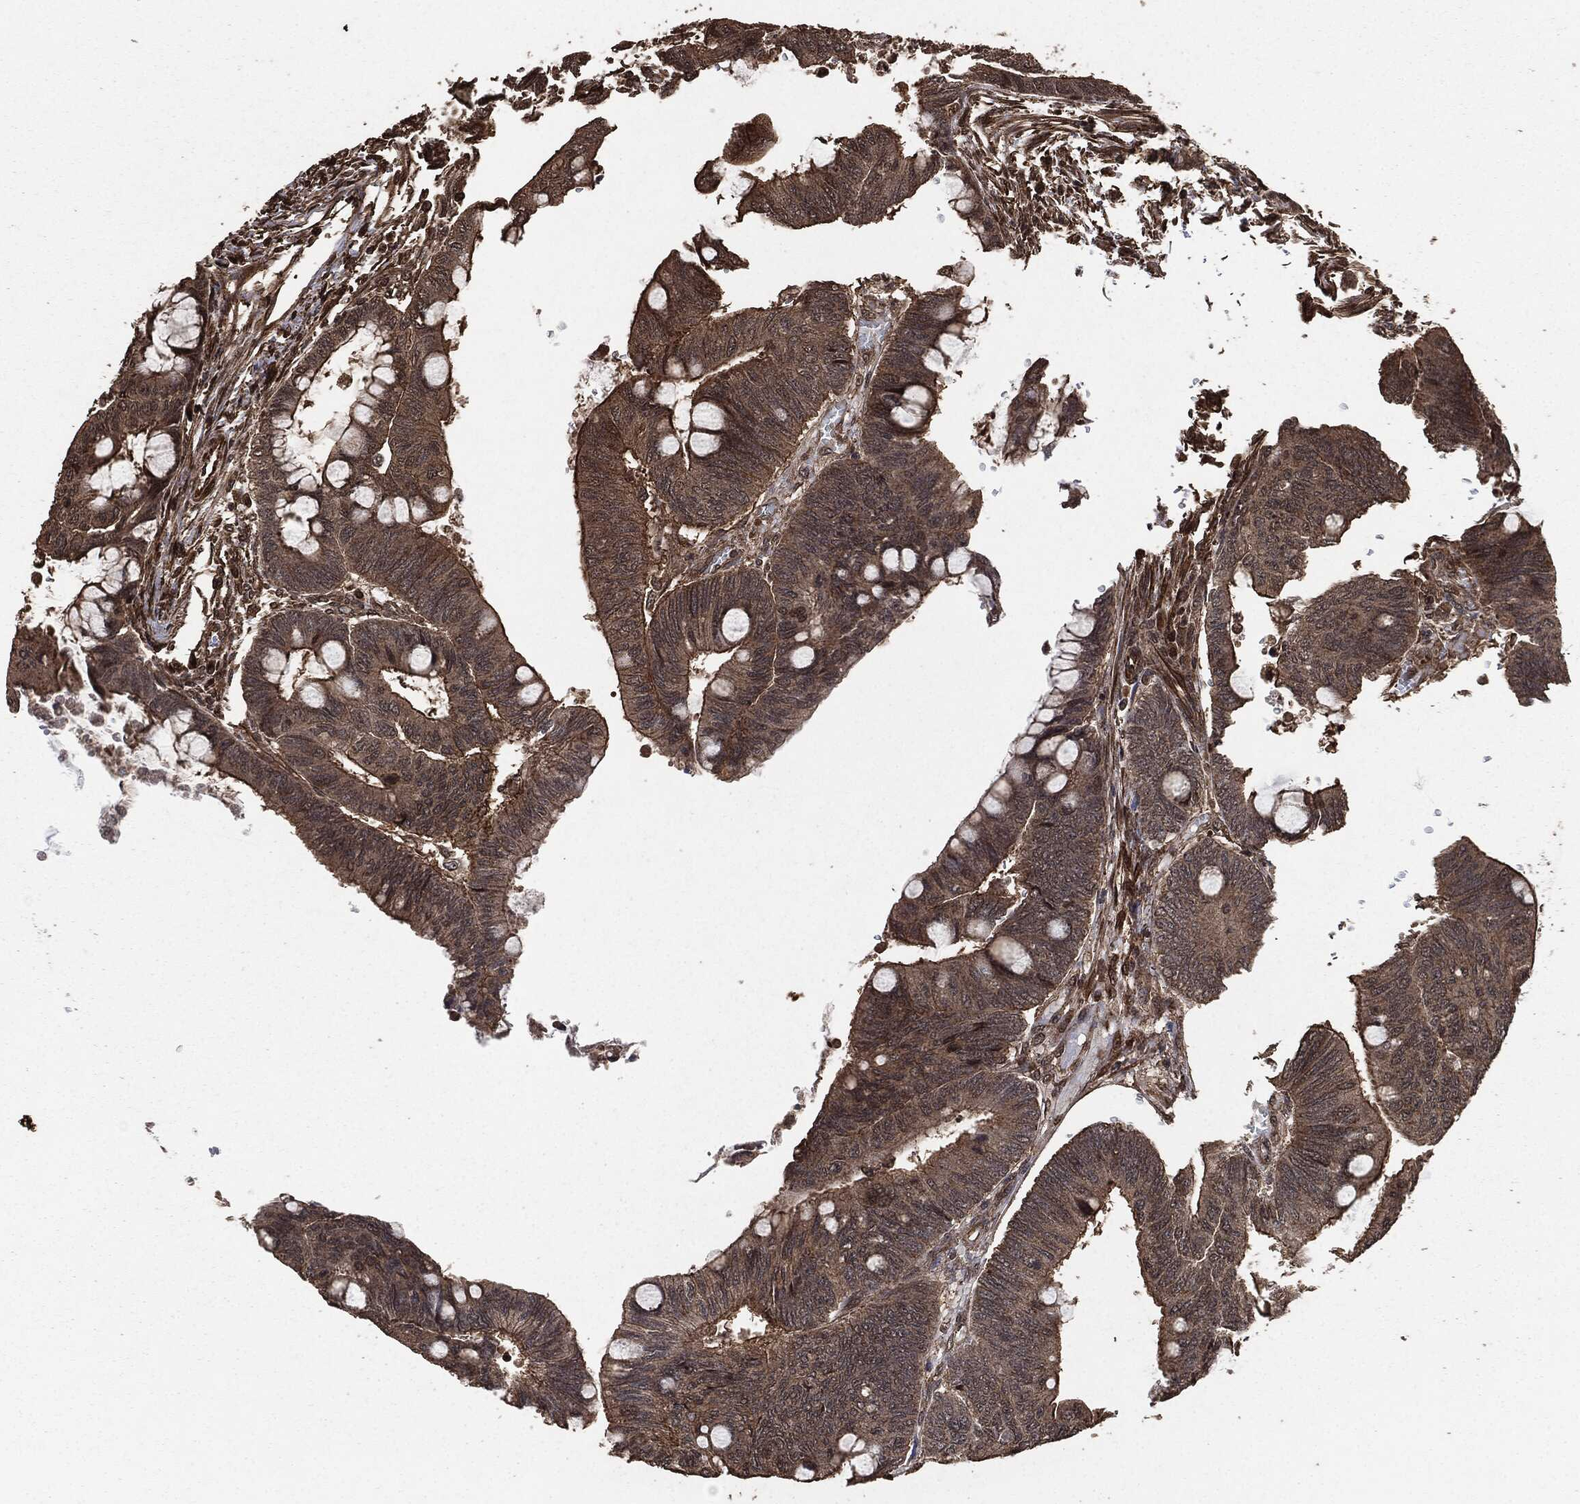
{"staining": {"intensity": "strong", "quantity": "<25%", "location": "cytoplasmic/membranous"}, "tissue": "colorectal cancer", "cell_type": "Tumor cells", "image_type": "cancer", "snomed": [{"axis": "morphology", "description": "Normal tissue, NOS"}, {"axis": "morphology", "description": "Adenocarcinoma, NOS"}, {"axis": "topography", "description": "Rectum"}, {"axis": "topography", "description": "Peripheral nerve tissue"}], "caption": "The micrograph shows staining of colorectal cancer, revealing strong cytoplasmic/membranous protein positivity (brown color) within tumor cells. The staining is performed using DAB brown chromogen to label protein expression. The nuclei are counter-stained blue using hematoxylin.", "gene": "EGFR", "patient": {"sex": "male", "age": 92}}